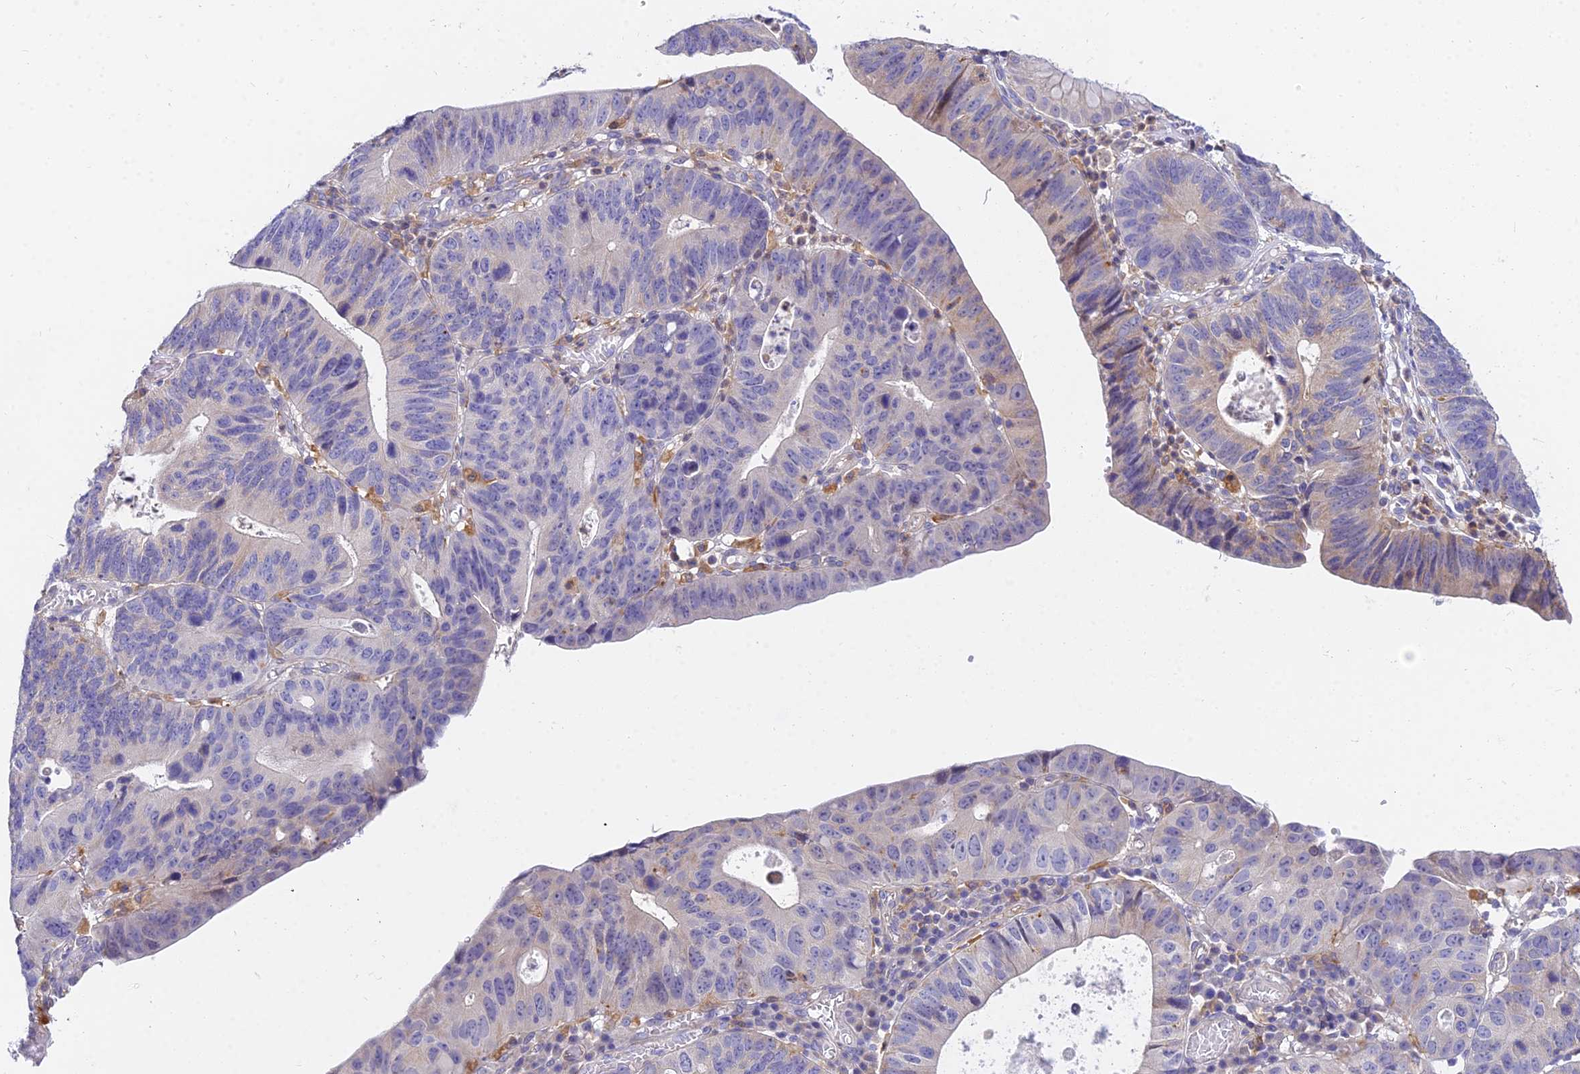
{"staining": {"intensity": "weak", "quantity": "<25%", "location": "cytoplasmic/membranous"}, "tissue": "stomach cancer", "cell_type": "Tumor cells", "image_type": "cancer", "snomed": [{"axis": "morphology", "description": "Adenocarcinoma, NOS"}, {"axis": "topography", "description": "Stomach"}], "caption": "DAB immunohistochemical staining of stomach cancer (adenocarcinoma) displays no significant positivity in tumor cells.", "gene": "ARL8B", "patient": {"sex": "male", "age": 59}}